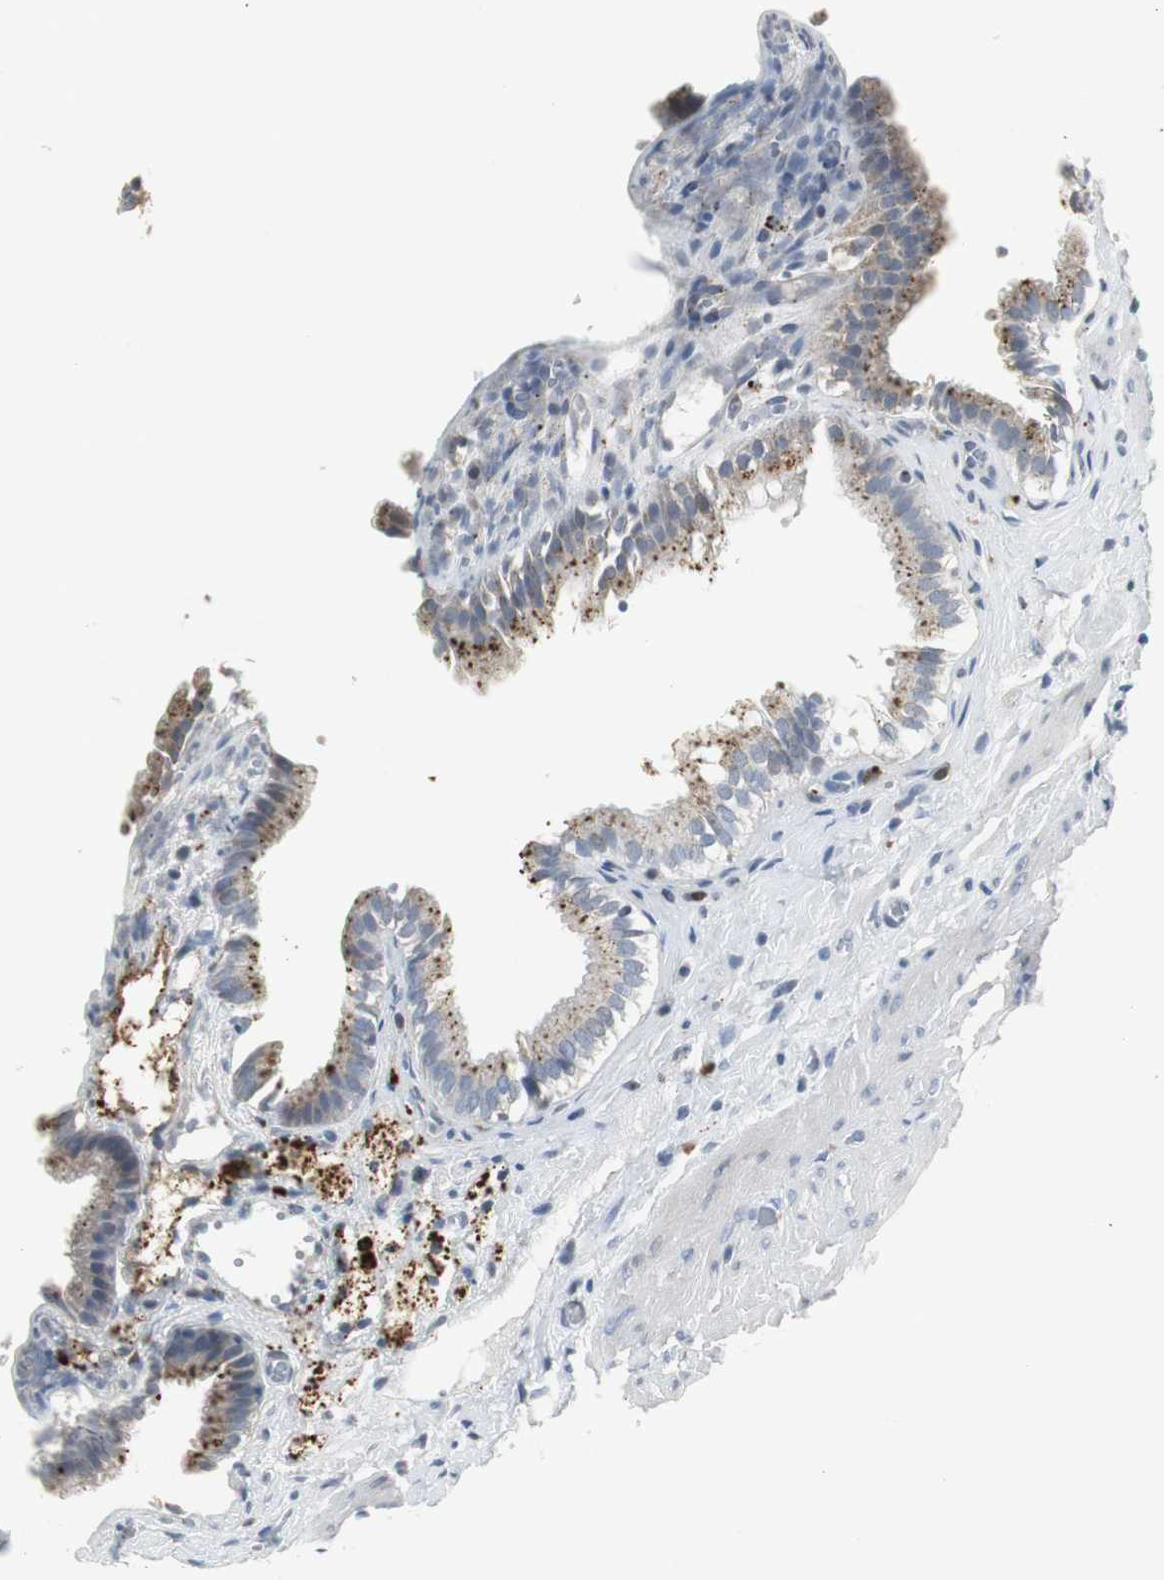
{"staining": {"intensity": "moderate", "quantity": ">75%", "location": "cytoplasmic/membranous"}, "tissue": "gallbladder", "cell_type": "Glandular cells", "image_type": "normal", "snomed": [{"axis": "morphology", "description": "Normal tissue, NOS"}, {"axis": "topography", "description": "Gallbladder"}], "caption": "Immunohistochemistry photomicrograph of unremarkable gallbladder stained for a protein (brown), which displays medium levels of moderate cytoplasmic/membranous staining in about >75% of glandular cells.", "gene": "NLGN1", "patient": {"sex": "female", "age": 24}}